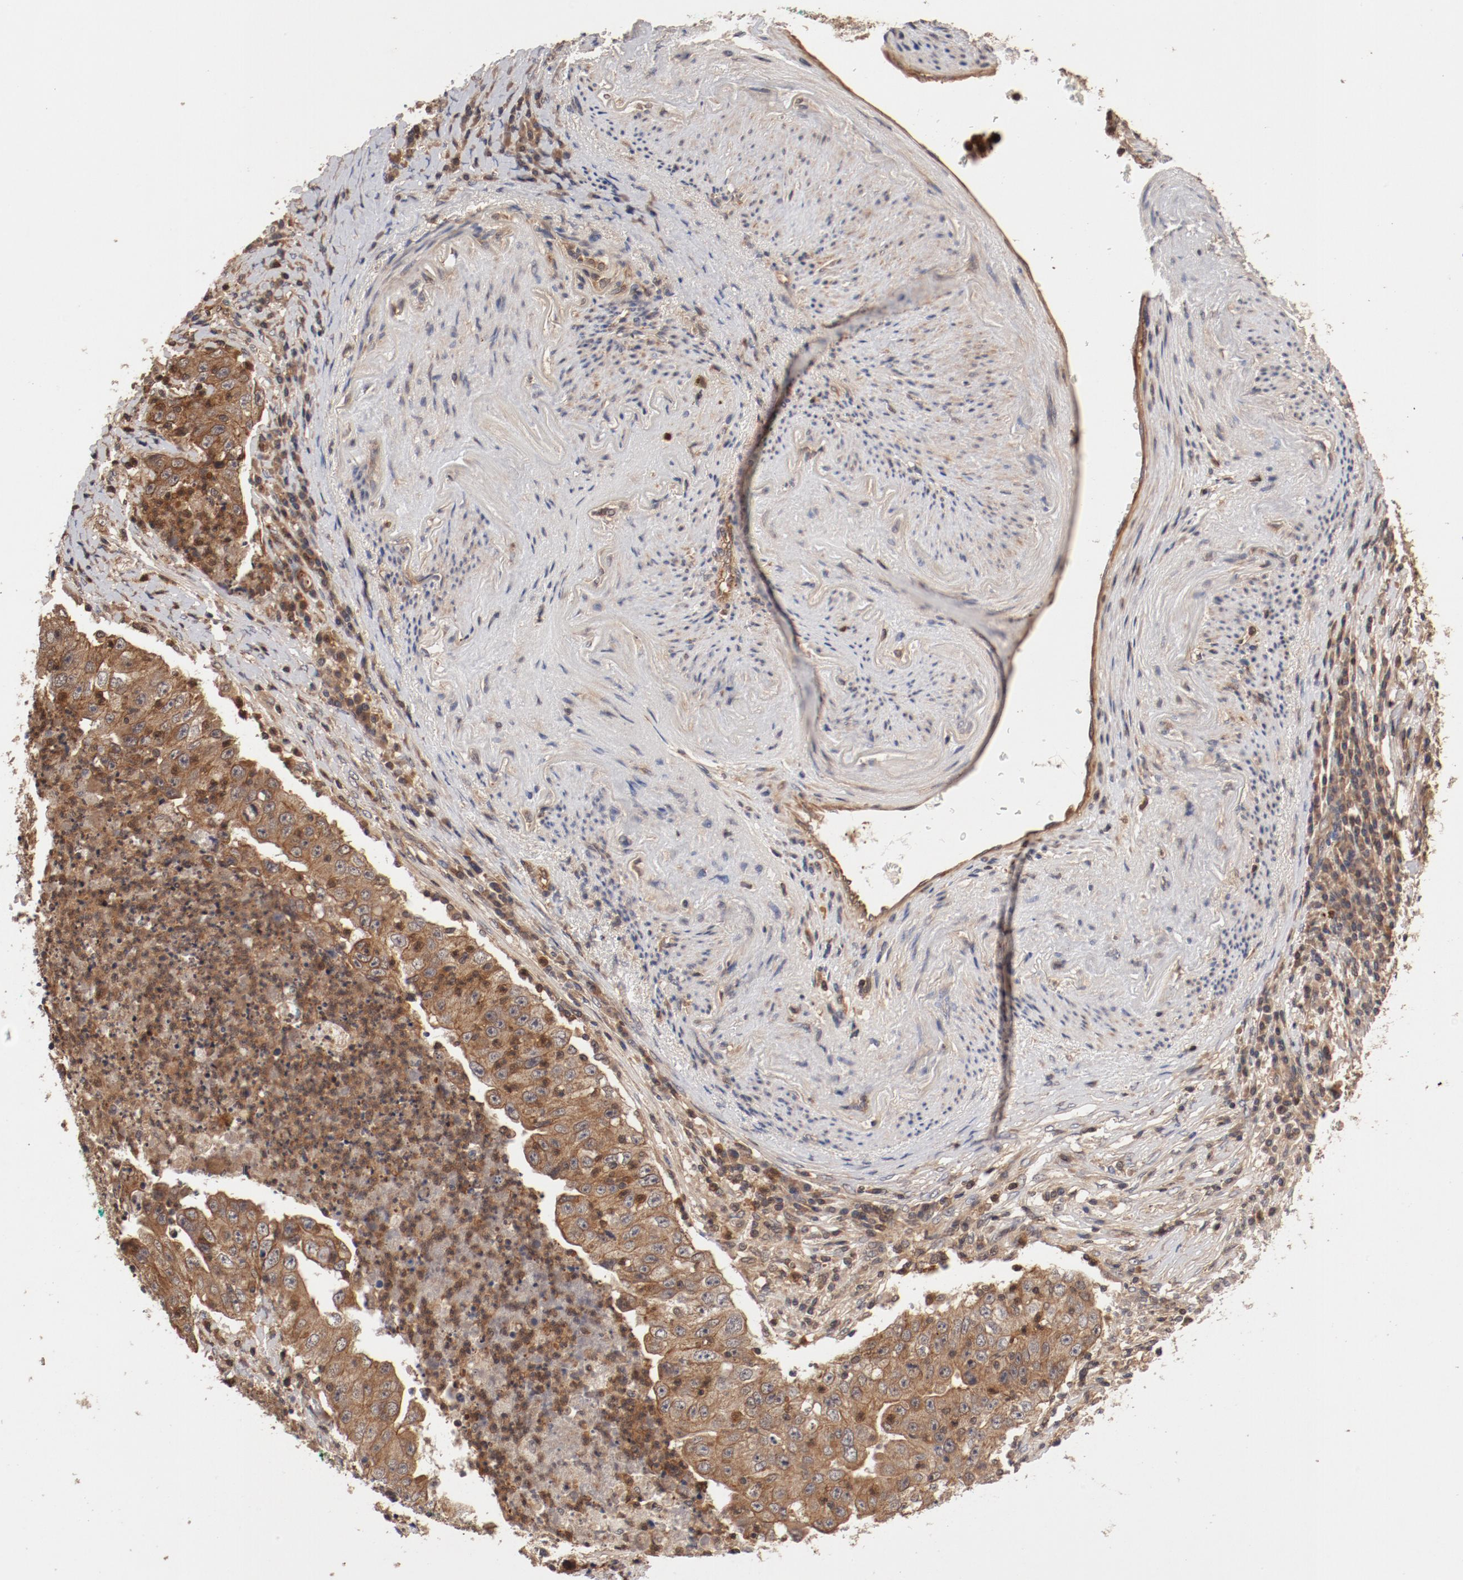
{"staining": {"intensity": "moderate", "quantity": ">75%", "location": "cytoplasmic/membranous"}, "tissue": "lung cancer", "cell_type": "Tumor cells", "image_type": "cancer", "snomed": [{"axis": "morphology", "description": "Squamous cell carcinoma, NOS"}, {"axis": "topography", "description": "Lung"}], "caption": "Lung cancer tissue shows moderate cytoplasmic/membranous staining in about >75% of tumor cells, visualized by immunohistochemistry.", "gene": "GUF1", "patient": {"sex": "male", "age": 64}}